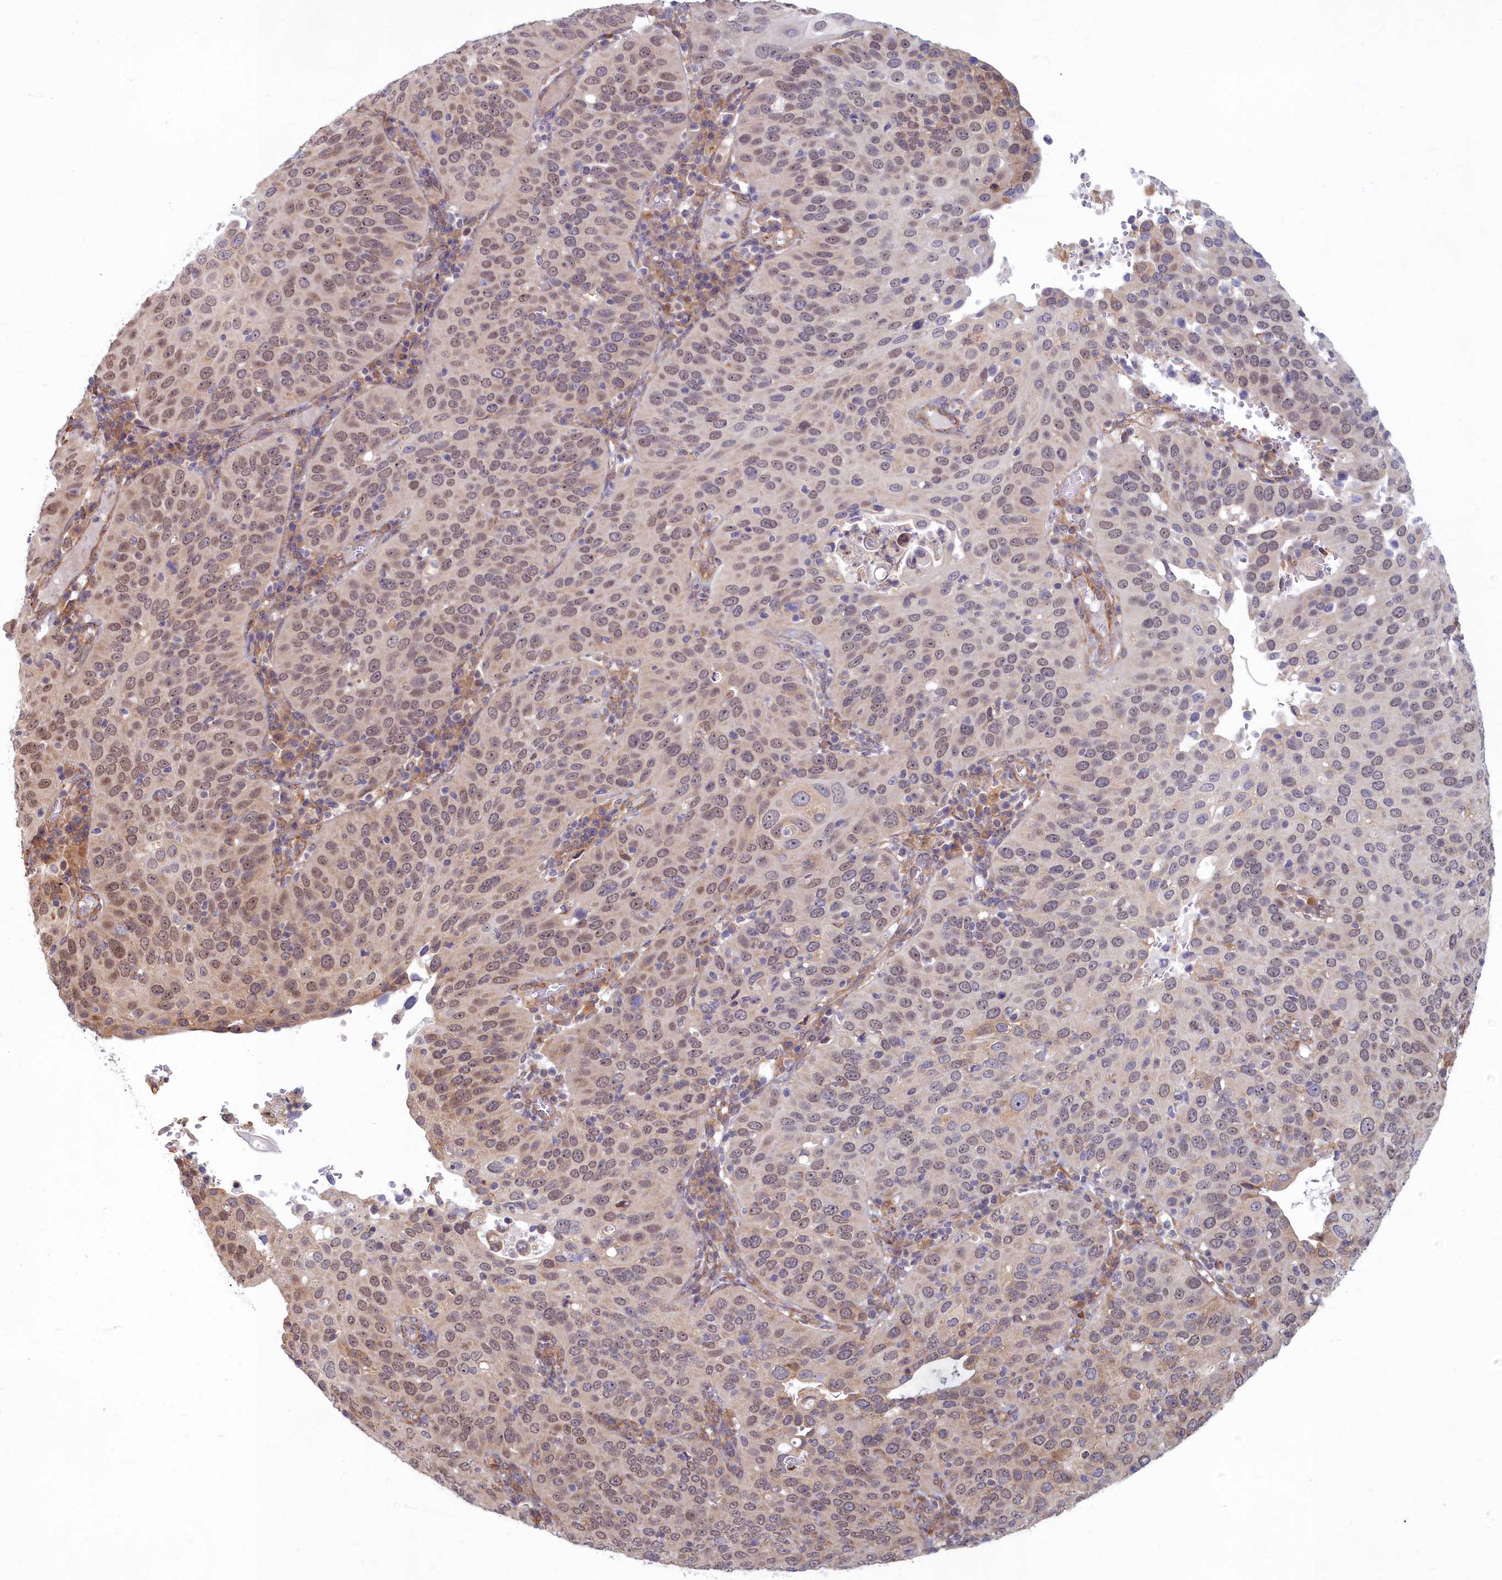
{"staining": {"intensity": "moderate", "quantity": "25%-75%", "location": "nuclear"}, "tissue": "cervical cancer", "cell_type": "Tumor cells", "image_type": "cancer", "snomed": [{"axis": "morphology", "description": "Squamous cell carcinoma, NOS"}, {"axis": "topography", "description": "Cervix"}], "caption": "A medium amount of moderate nuclear positivity is seen in about 25%-75% of tumor cells in cervical cancer tissue.", "gene": "MAK16", "patient": {"sex": "female", "age": 36}}